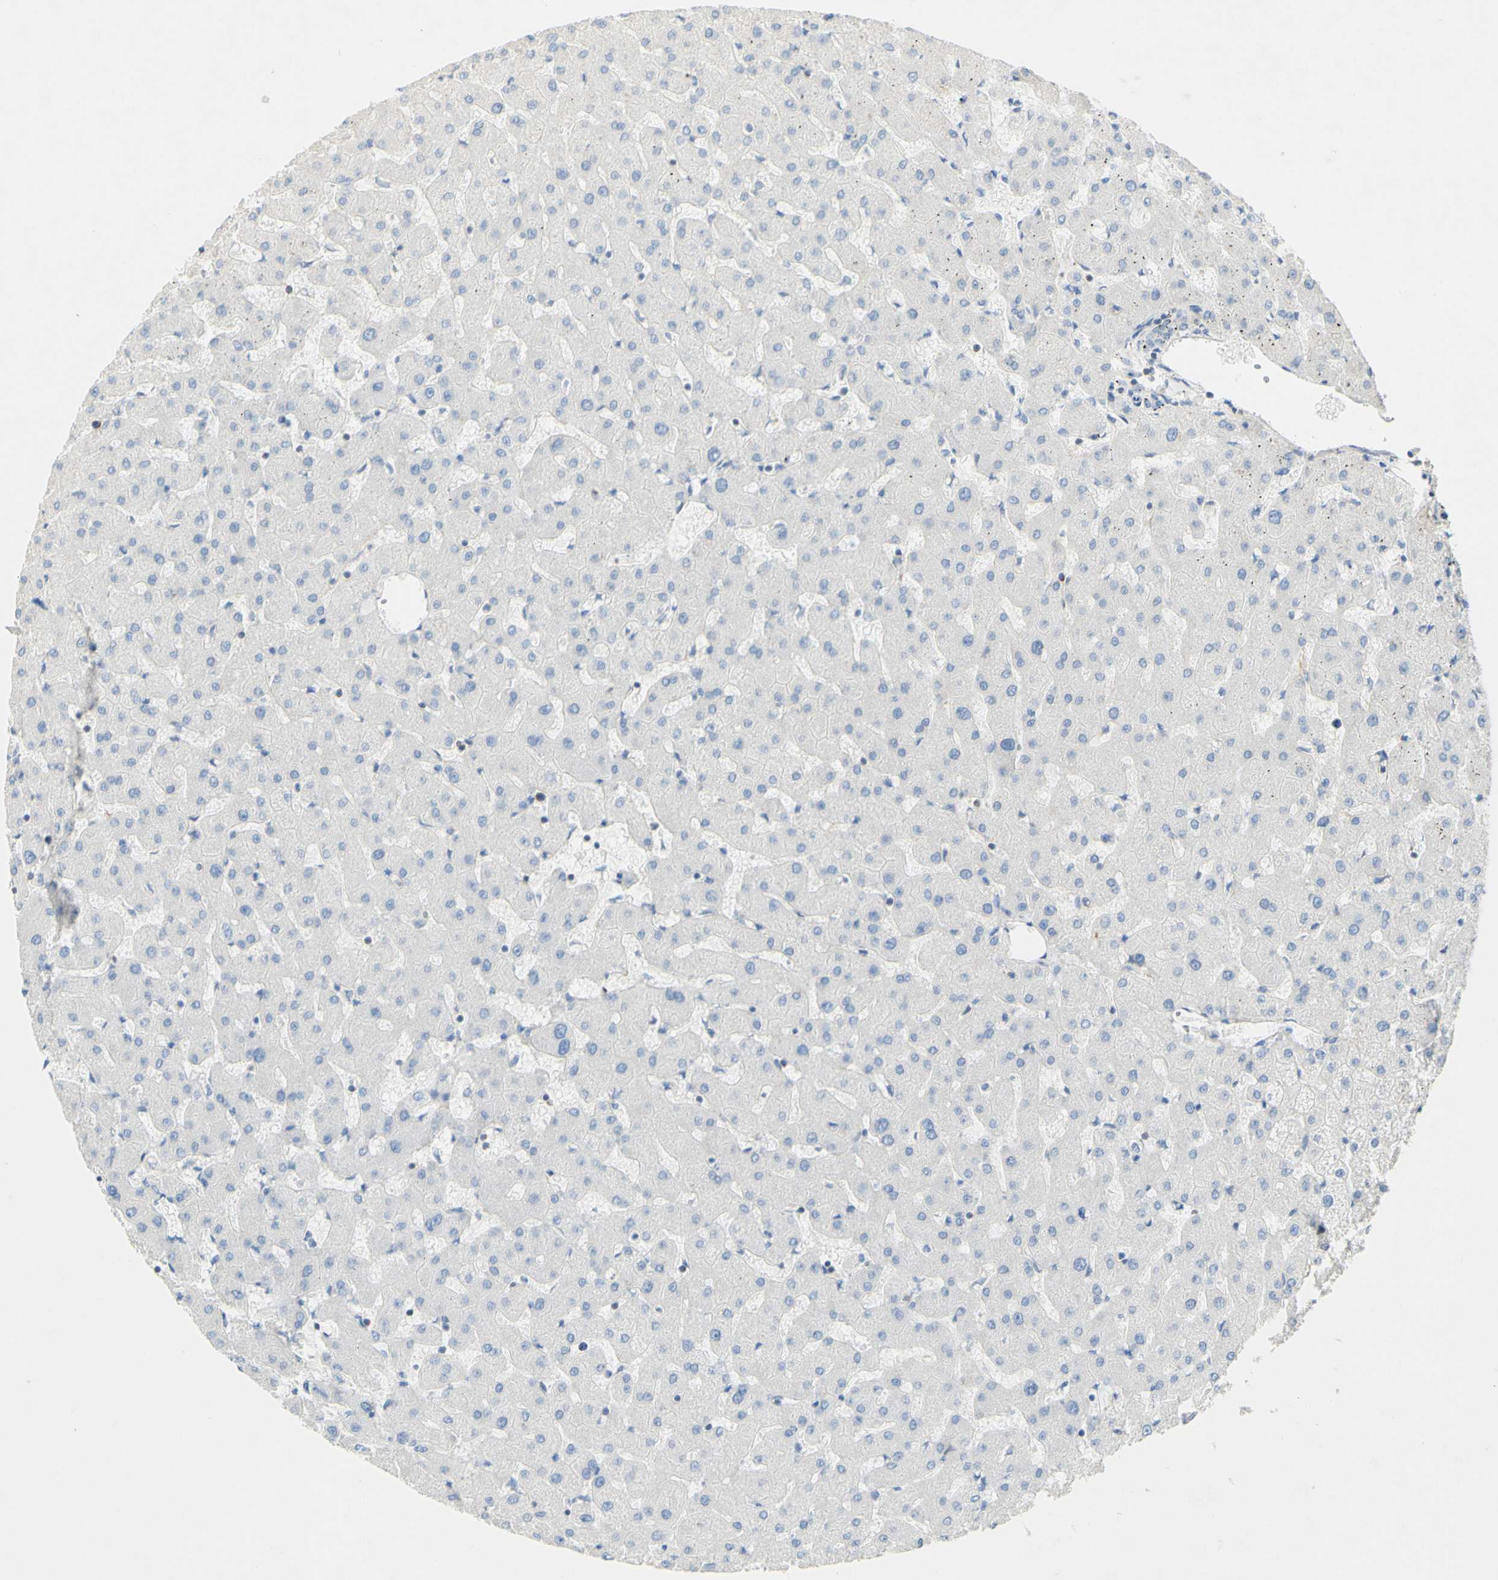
{"staining": {"intensity": "negative", "quantity": "none", "location": "none"}, "tissue": "liver", "cell_type": "Cholangiocytes", "image_type": "normal", "snomed": [{"axis": "morphology", "description": "Normal tissue, NOS"}, {"axis": "topography", "description": "Liver"}], "caption": "Immunohistochemistry (IHC) of normal human liver displays no staining in cholangiocytes.", "gene": "OXCT1", "patient": {"sex": "female", "age": 63}}